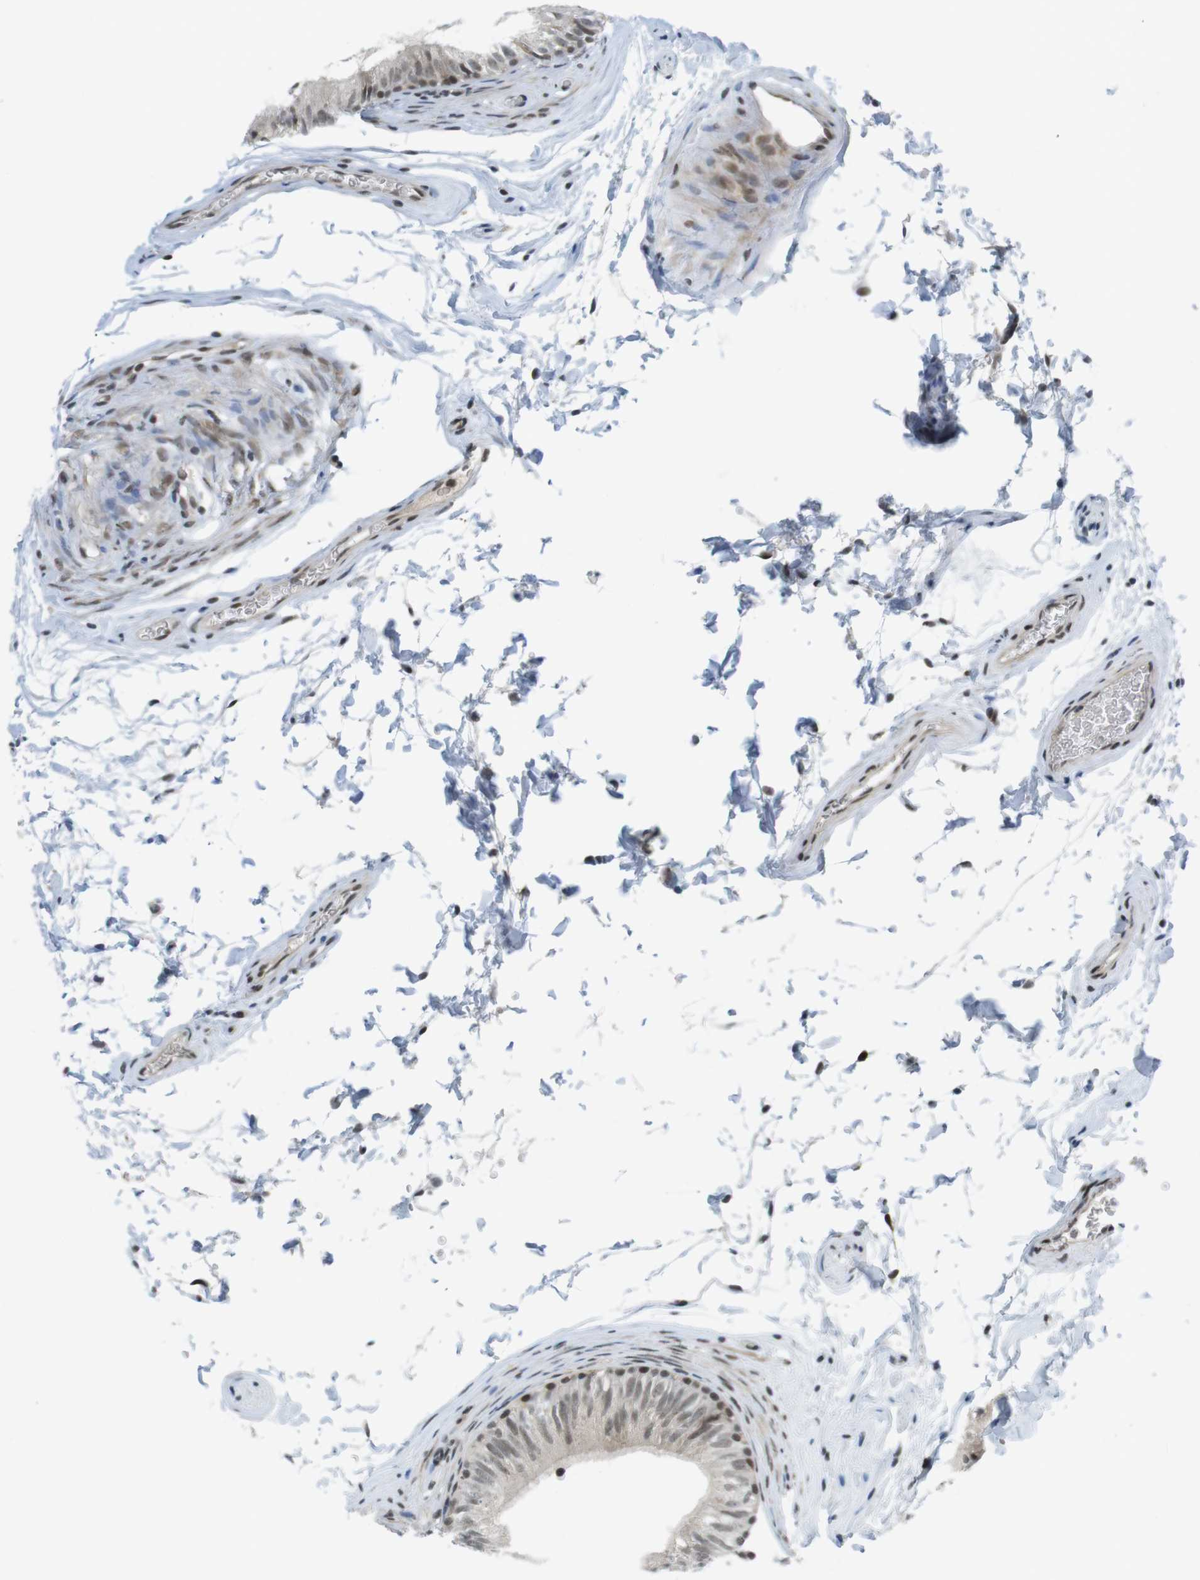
{"staining": {"intensity": "moderate", "quantity": ">75%", "location": "nuclear"}, "tissue": "epididymis", "cell_type": "Glandular cells", "image_type": "normal", "snomed": [{"axis": "morphology", "description": "Normal tissue, NOS"}, {"axis": "topography", "description": "Epididymis"}], "caption": "This is a histology image of immunohistochemistry (IHC) staining of normal epididymis, which shows moderate staining in the nuclear of glandular cells.", "gene": "BRD4", "patient": {"sex": "male", "age": 36}}